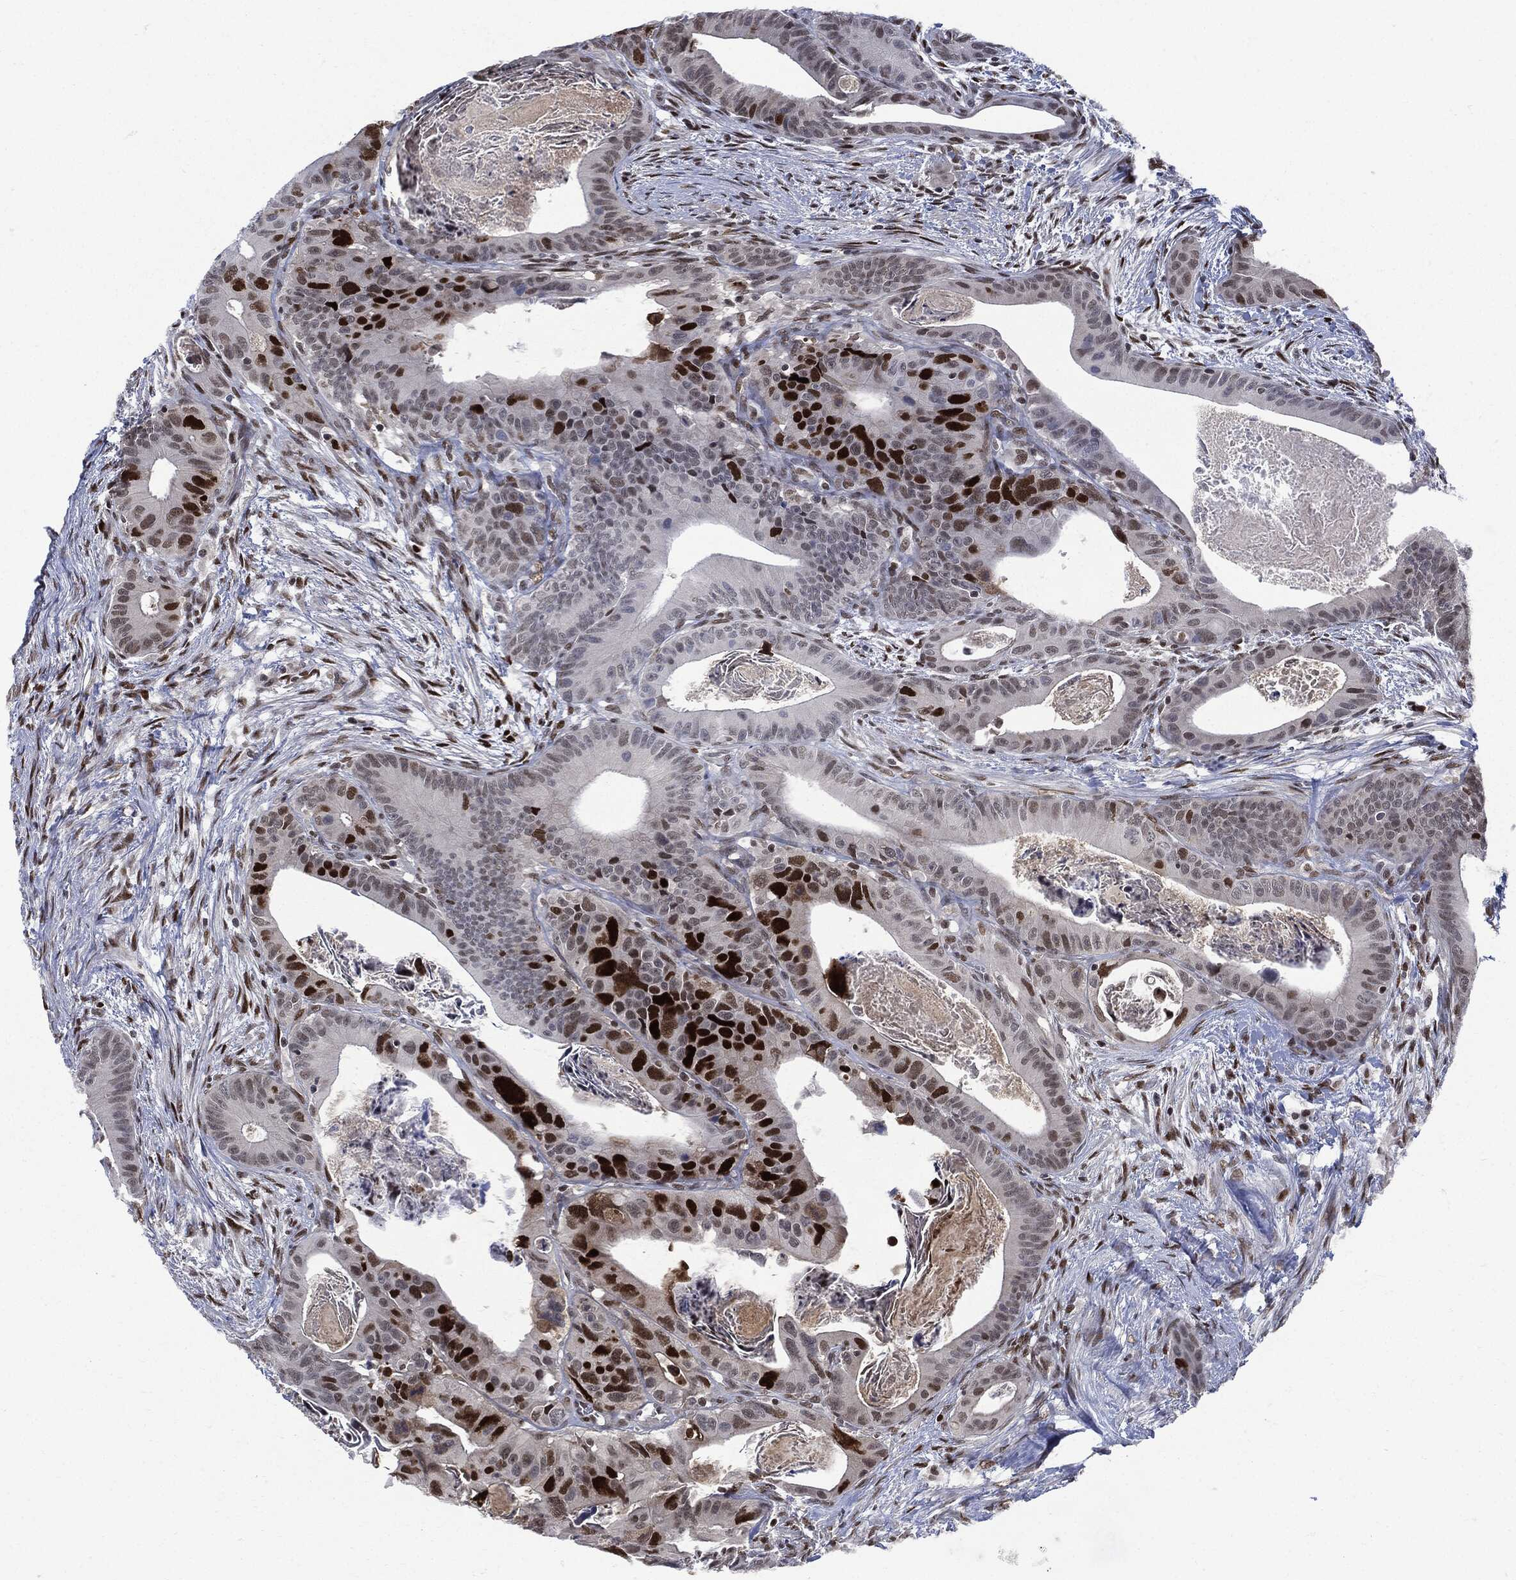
{"staining": {"intensity": "strong", "quantity": "<25%", "location": "nuclear"}, "tissue": "colorectal cancer", "cell_type": "Tumor cells", "image_type": "cancer", "snomed": [{"axis": "morphology", "description": "Adenocarcinoma, NOS"}, {"axis": "topography", "description": "Rectum"}], "caption": "Colorectal cancer was stained to show a protein in brown. There is medium levels of strong nuclear positivity in approximately <25% of tumor cells. (DAB (3,3'-diaminobenzidine) IHC, brown staining for protein, blue staining for nuclei).", "gene": "PCNA", "patient": {"sex": "male", "age": 64}}